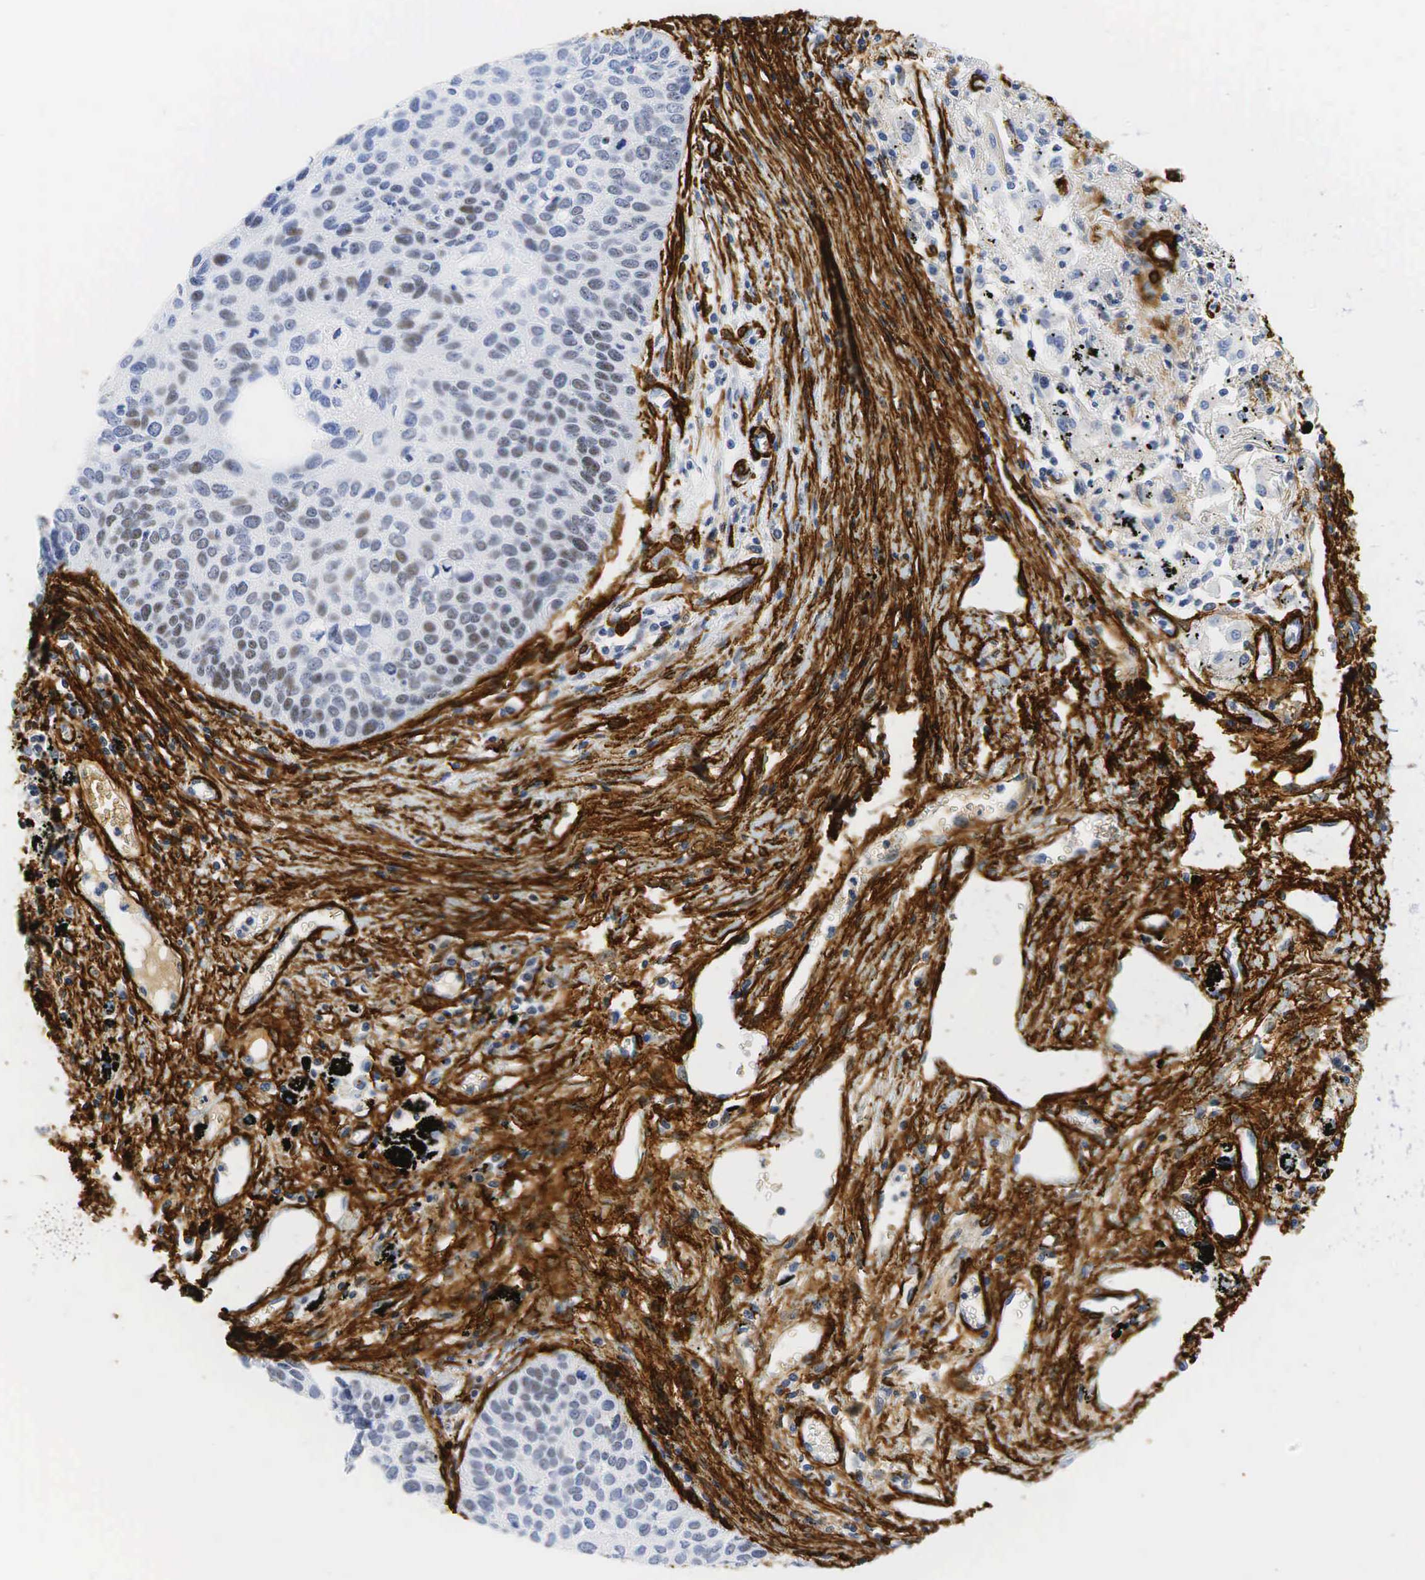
{"staining": {"intensity": "moderate", "quantity": "25%-75%", "location": "nuclear"}, "tissue": "lung cancer", "cell_type": "Tumor cells", "image_type": "cancer", "snomed": [{"axis": "morphology", "description": "Squamous cell carcinoma, NOS"}, {"axis": "topography", "description": "Lung"}], "caption": "Human squamous cell carcinoma (lung) stained with a protein marker reveals moderate staining in tumor cells.", "gene": "ACTA2", "patient": {"sex": "male", "age": 71}}